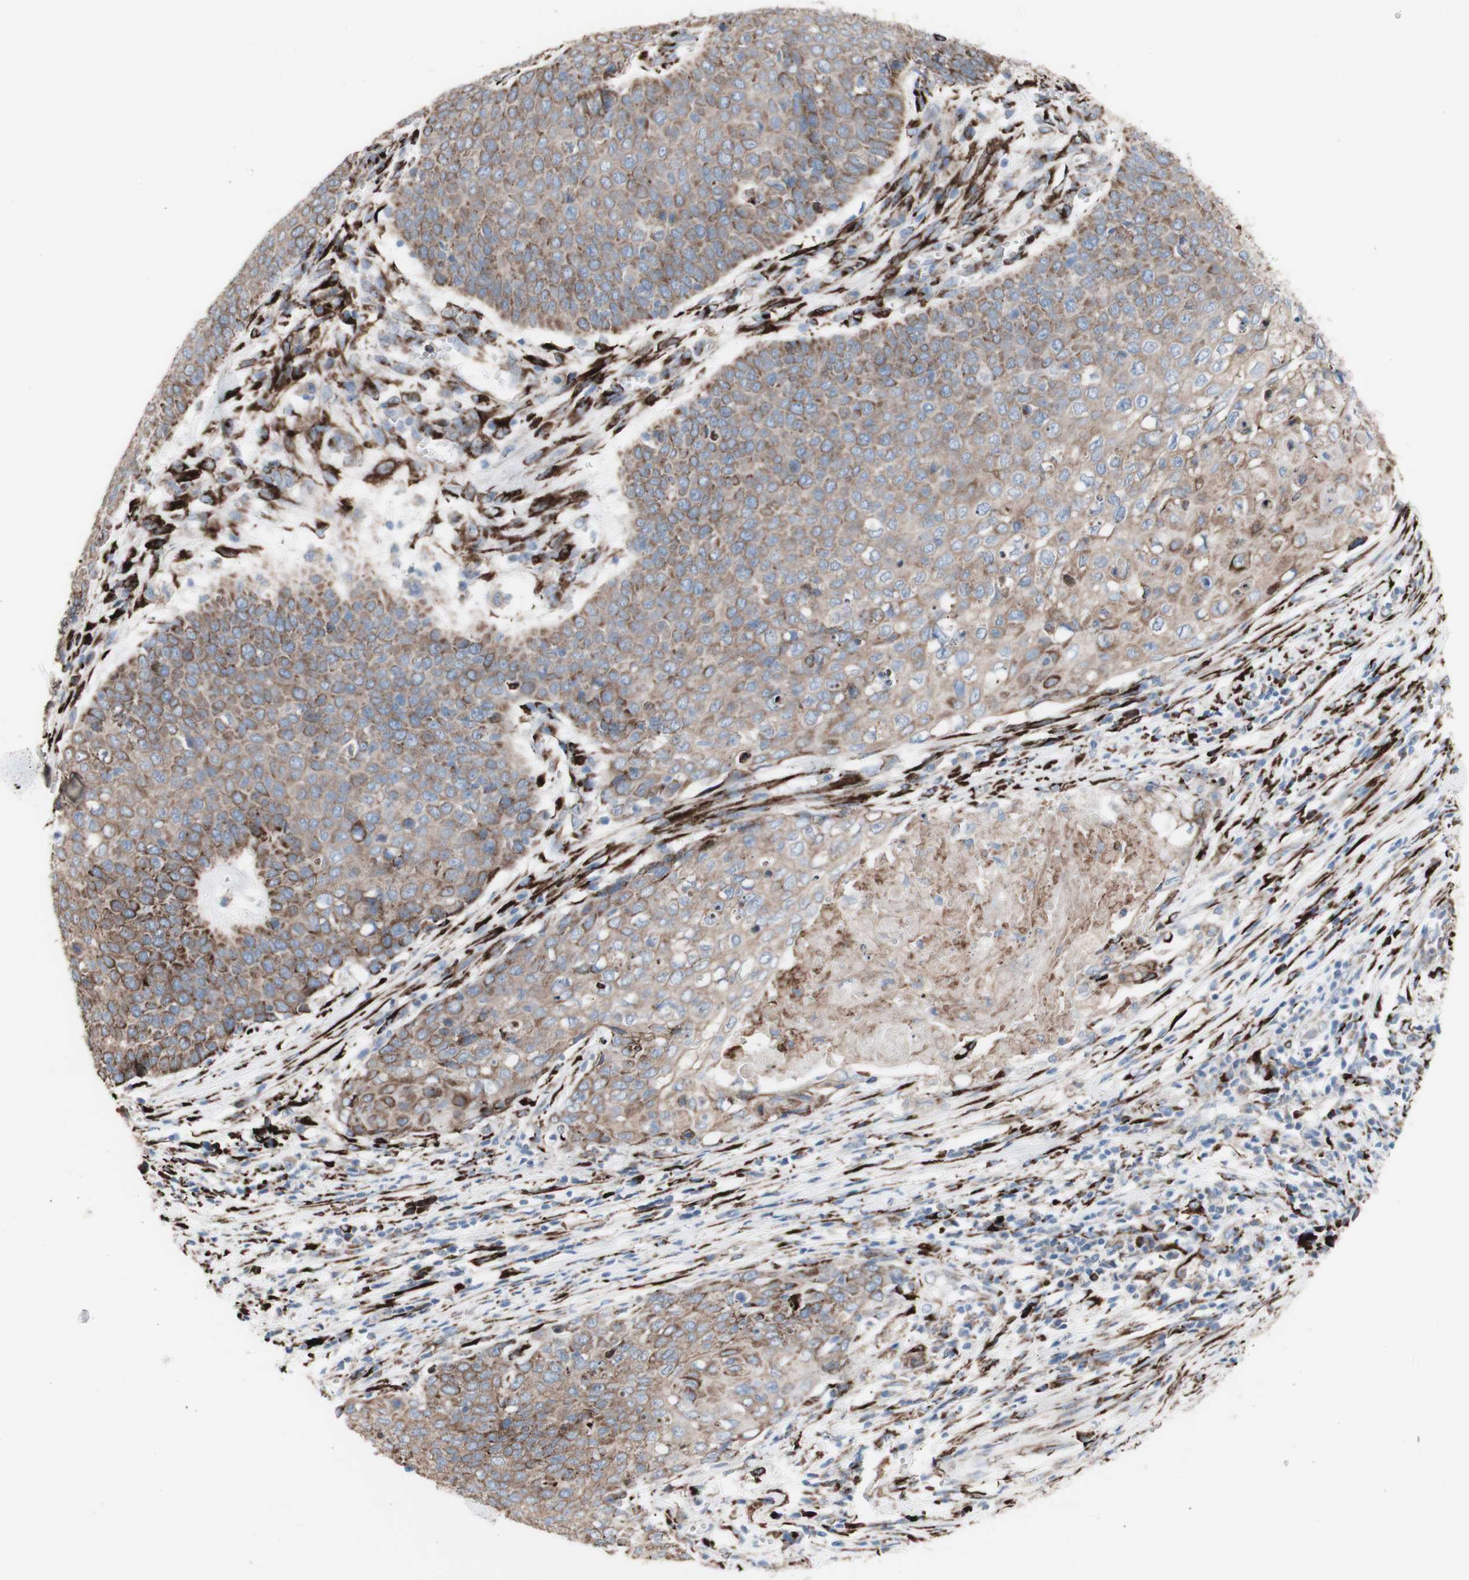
{"staining": {"intensity": "moderate", "quantity": ">75%", "location": "cytoplasmic/membranous"}, "tissue": "cervical cancer", "cell_type": "Tumor cells", "image_type": "cancer", "snomed": [{"axis": "morphology", "description": "Squamous cell carcinoma, NOS"}, {"axis": "topography", "description": "Cervix"}], "caption": "Protein staining of cervical cancer tissue displays moderate cytoplasmic/membranous positivity in approximately >75% of tumor cells.", "gene": "AGPAT5", "patient": {"sex": "female", "age": 39}}